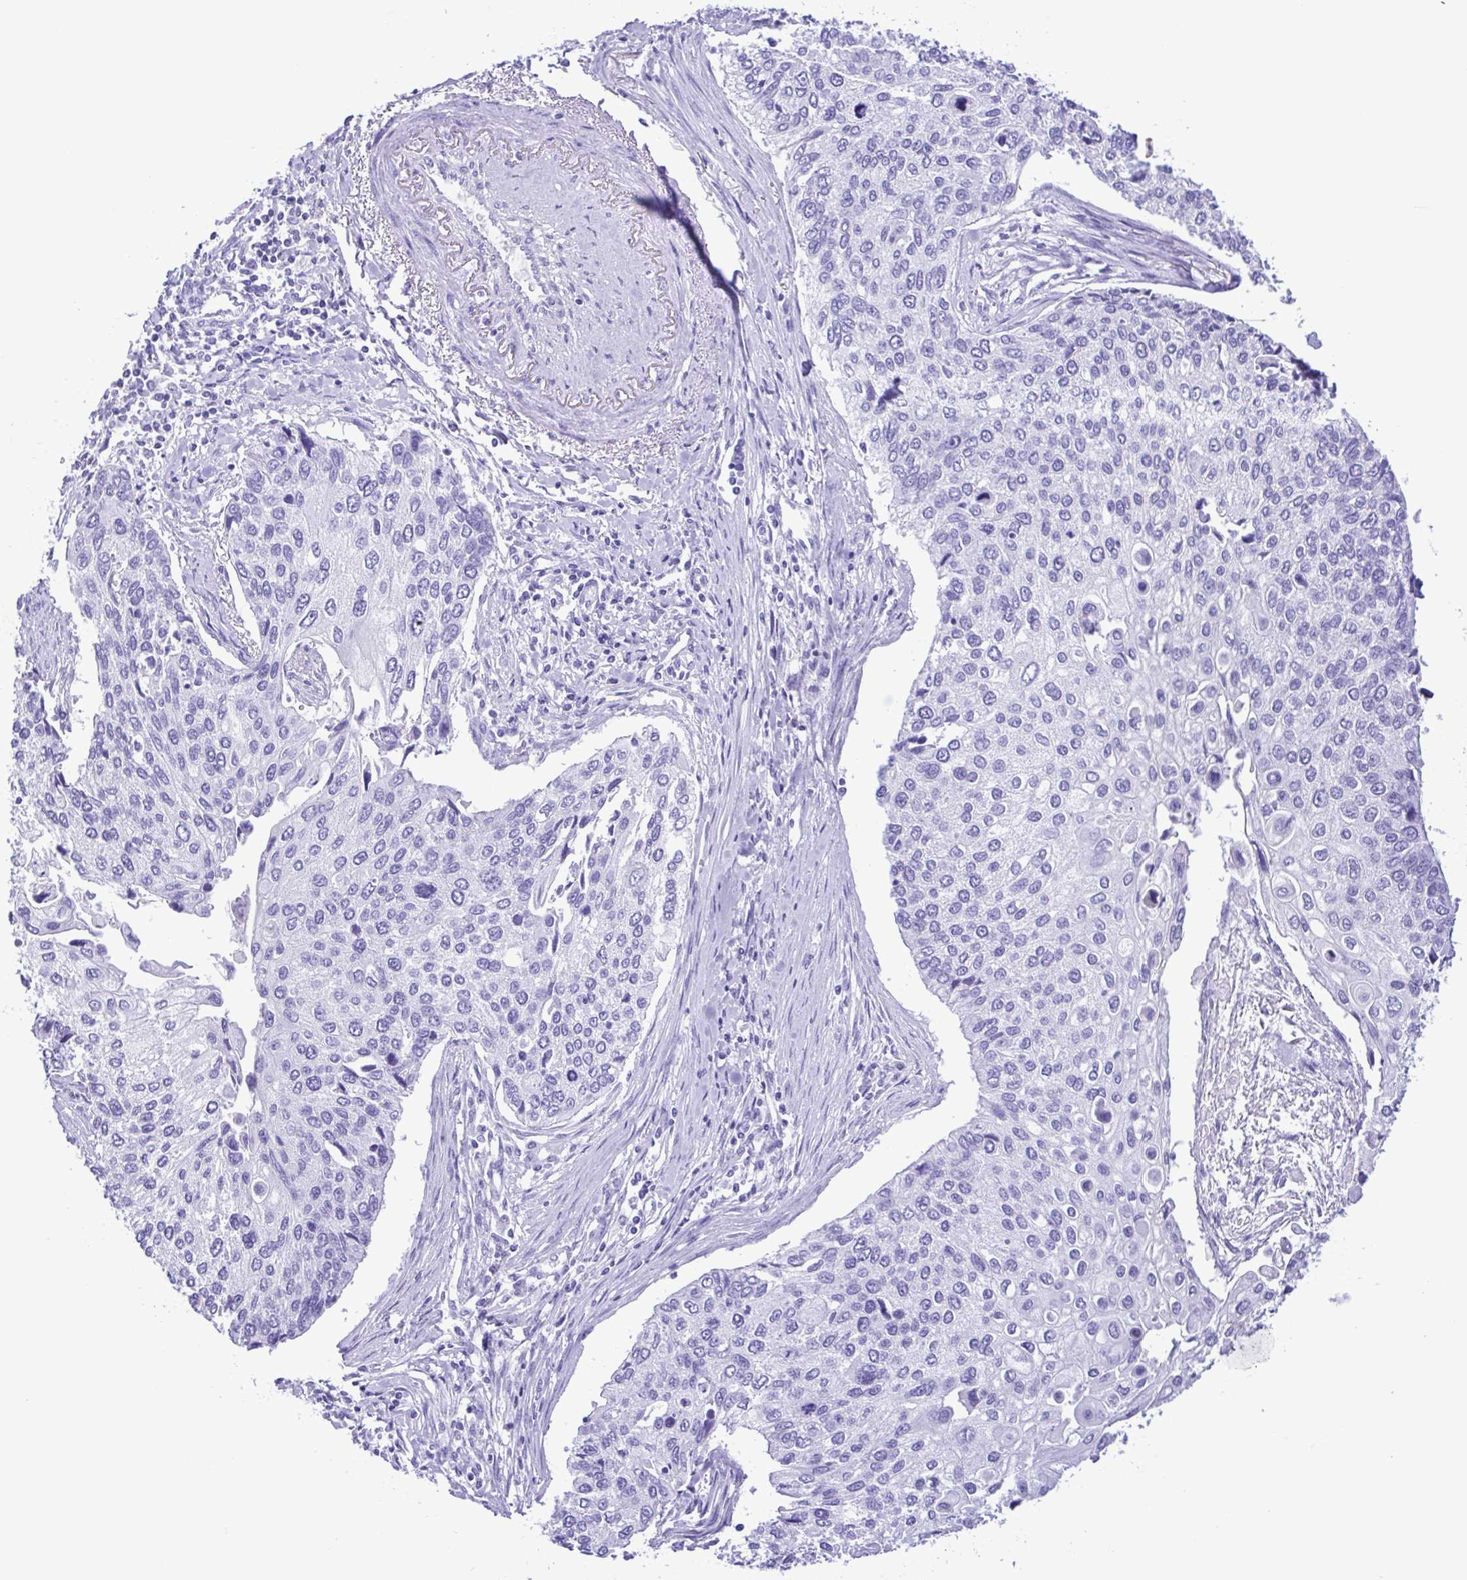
{"staining": {"intensity": "negative", "quantity": "none", "location": "none"}, "tissue": "lung cancer", "cell_type": "Tumor cells", "image_type": "cancer", "snomed": [{"axis": "morphology", "description": "Squamous cell carcinoma, NOS"}, {"axis": "morphology", "description": "Squamous cell carcinoma, metastatic, NOS"}, {"axis": "topography", "description": "Lung"}], "caption": "Tumor cells are negative for protein expression in human lung metastatic squamous cell carcinoma.", "gene": "ERP27", "patient": {"sex": "male", "age": 63}}